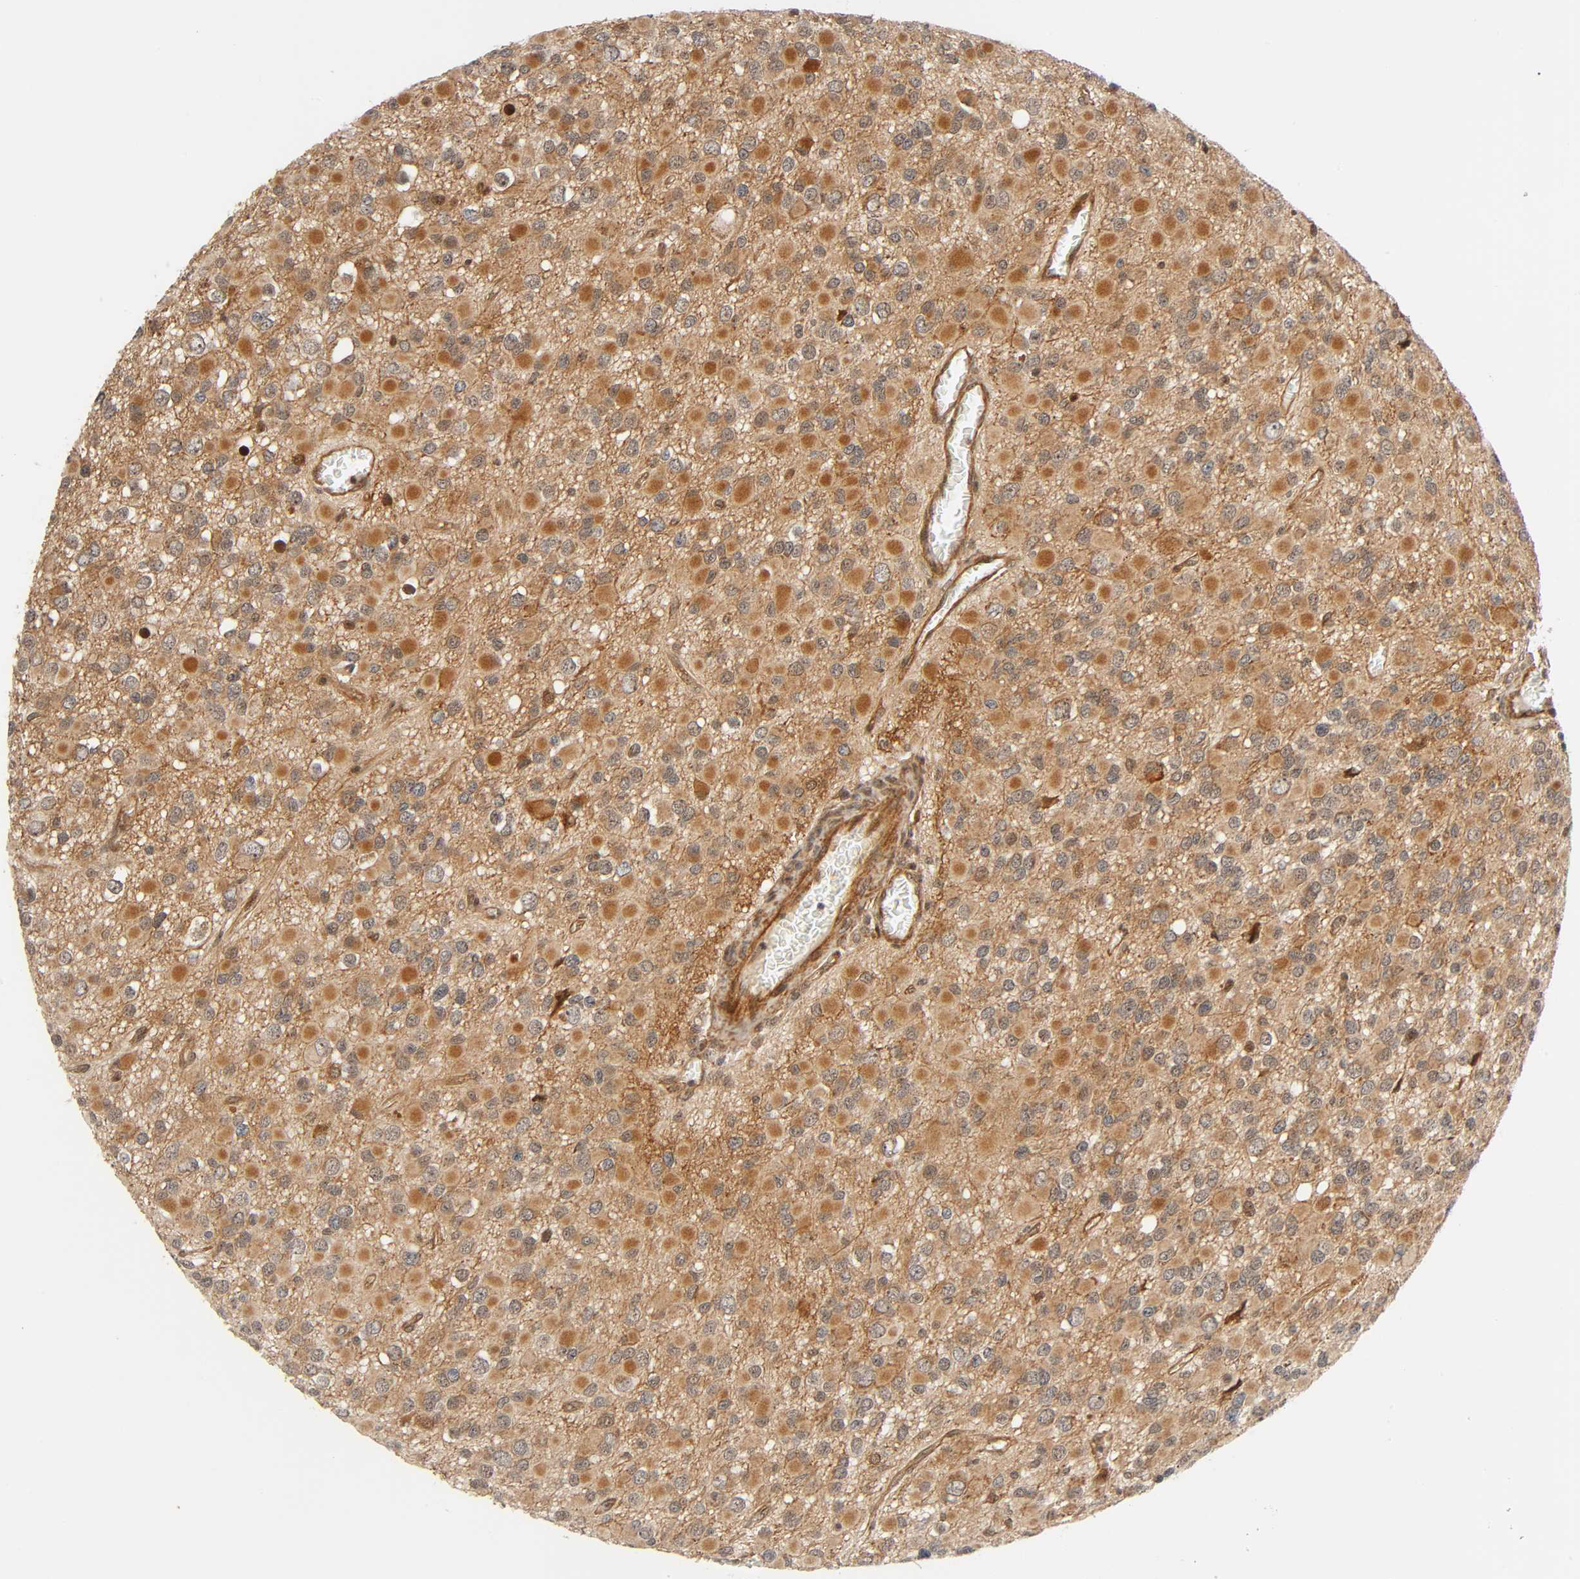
{"staining": {"intensity": "moderate", "quantity": ">75%", "location": "cytoplasmic/membranous,nuclear"}, "tissue": "glioma", "cell_type": "Tumor cells", "image_type": "cancer", "snomed": [{"axis": "morphology", "description": "Glioma, malignant, Low grade"}, {"axis": "topography", "description": "Brain"}], "caption": "The immunohistochemical stain highlights moderate cytoplasmic/membranous and nuclear positivity in tumor cells of malignant low-grade glioma tissue.", "gene": "IQCJ-SCHIP1", "patient": {"sex": "male", "age": 42}}